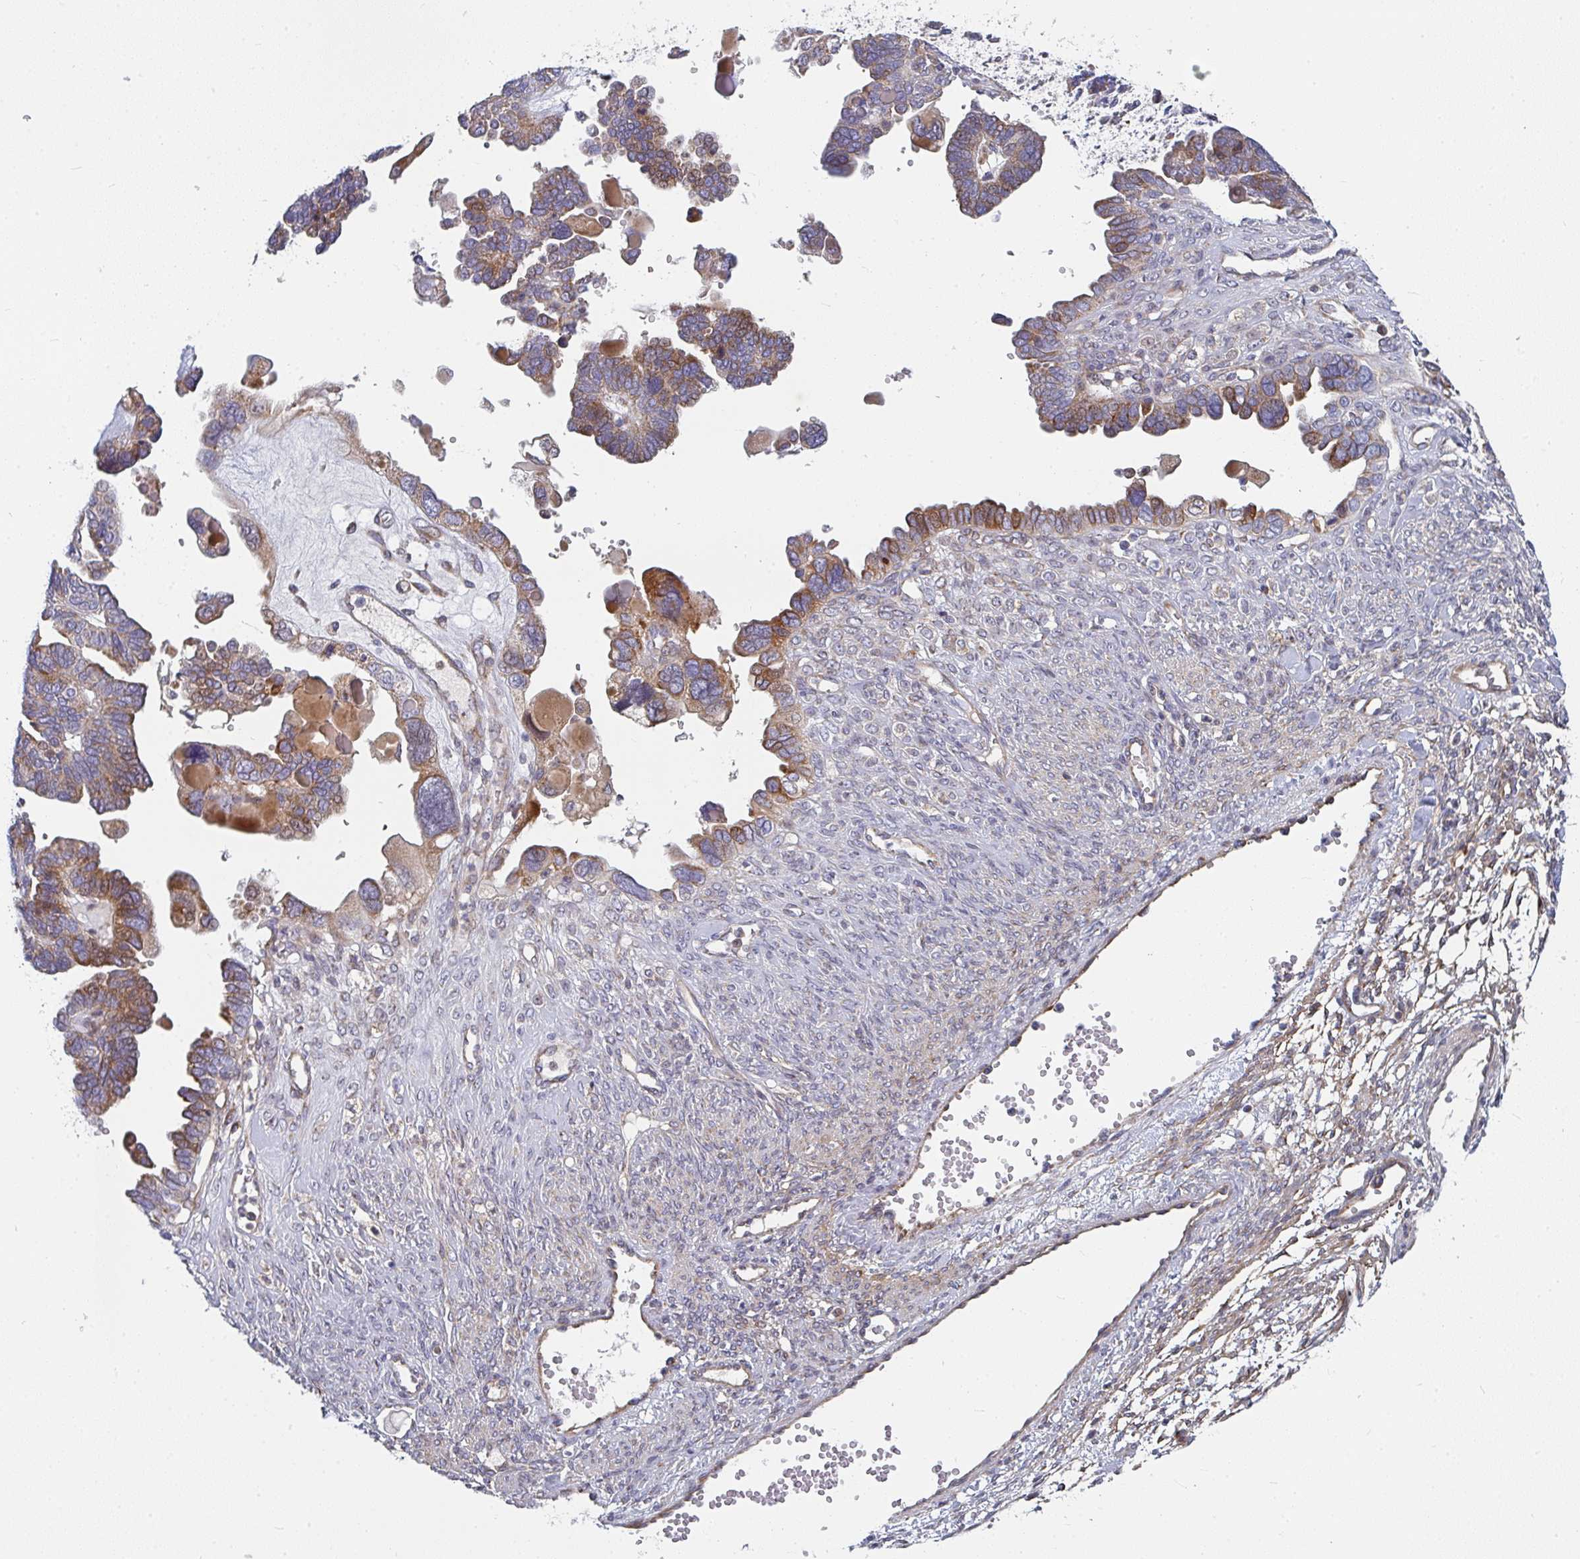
{"staining": {"intensity": "moderate", "quantity": ">75%", "location": "cytoplasmic/membranous"}, "tissue": "ovarian cancer", "cell_type": "Tumor cells", "image_type": "cancer", "snomed": [{"axis": "morphology", "description": "Cystadenocarcinoma, serous, NOS"}, {"axis": "topography", "description": "Ovary"}], "caption": "Human ovarian cancer stained for a protein (brown) demonstrates moderate cytoplasmic/membranous positive staining in approximately >75% of tumor cells.", "gene": "RHEBL1", "patient": {"sex": "female", "age": 51}}